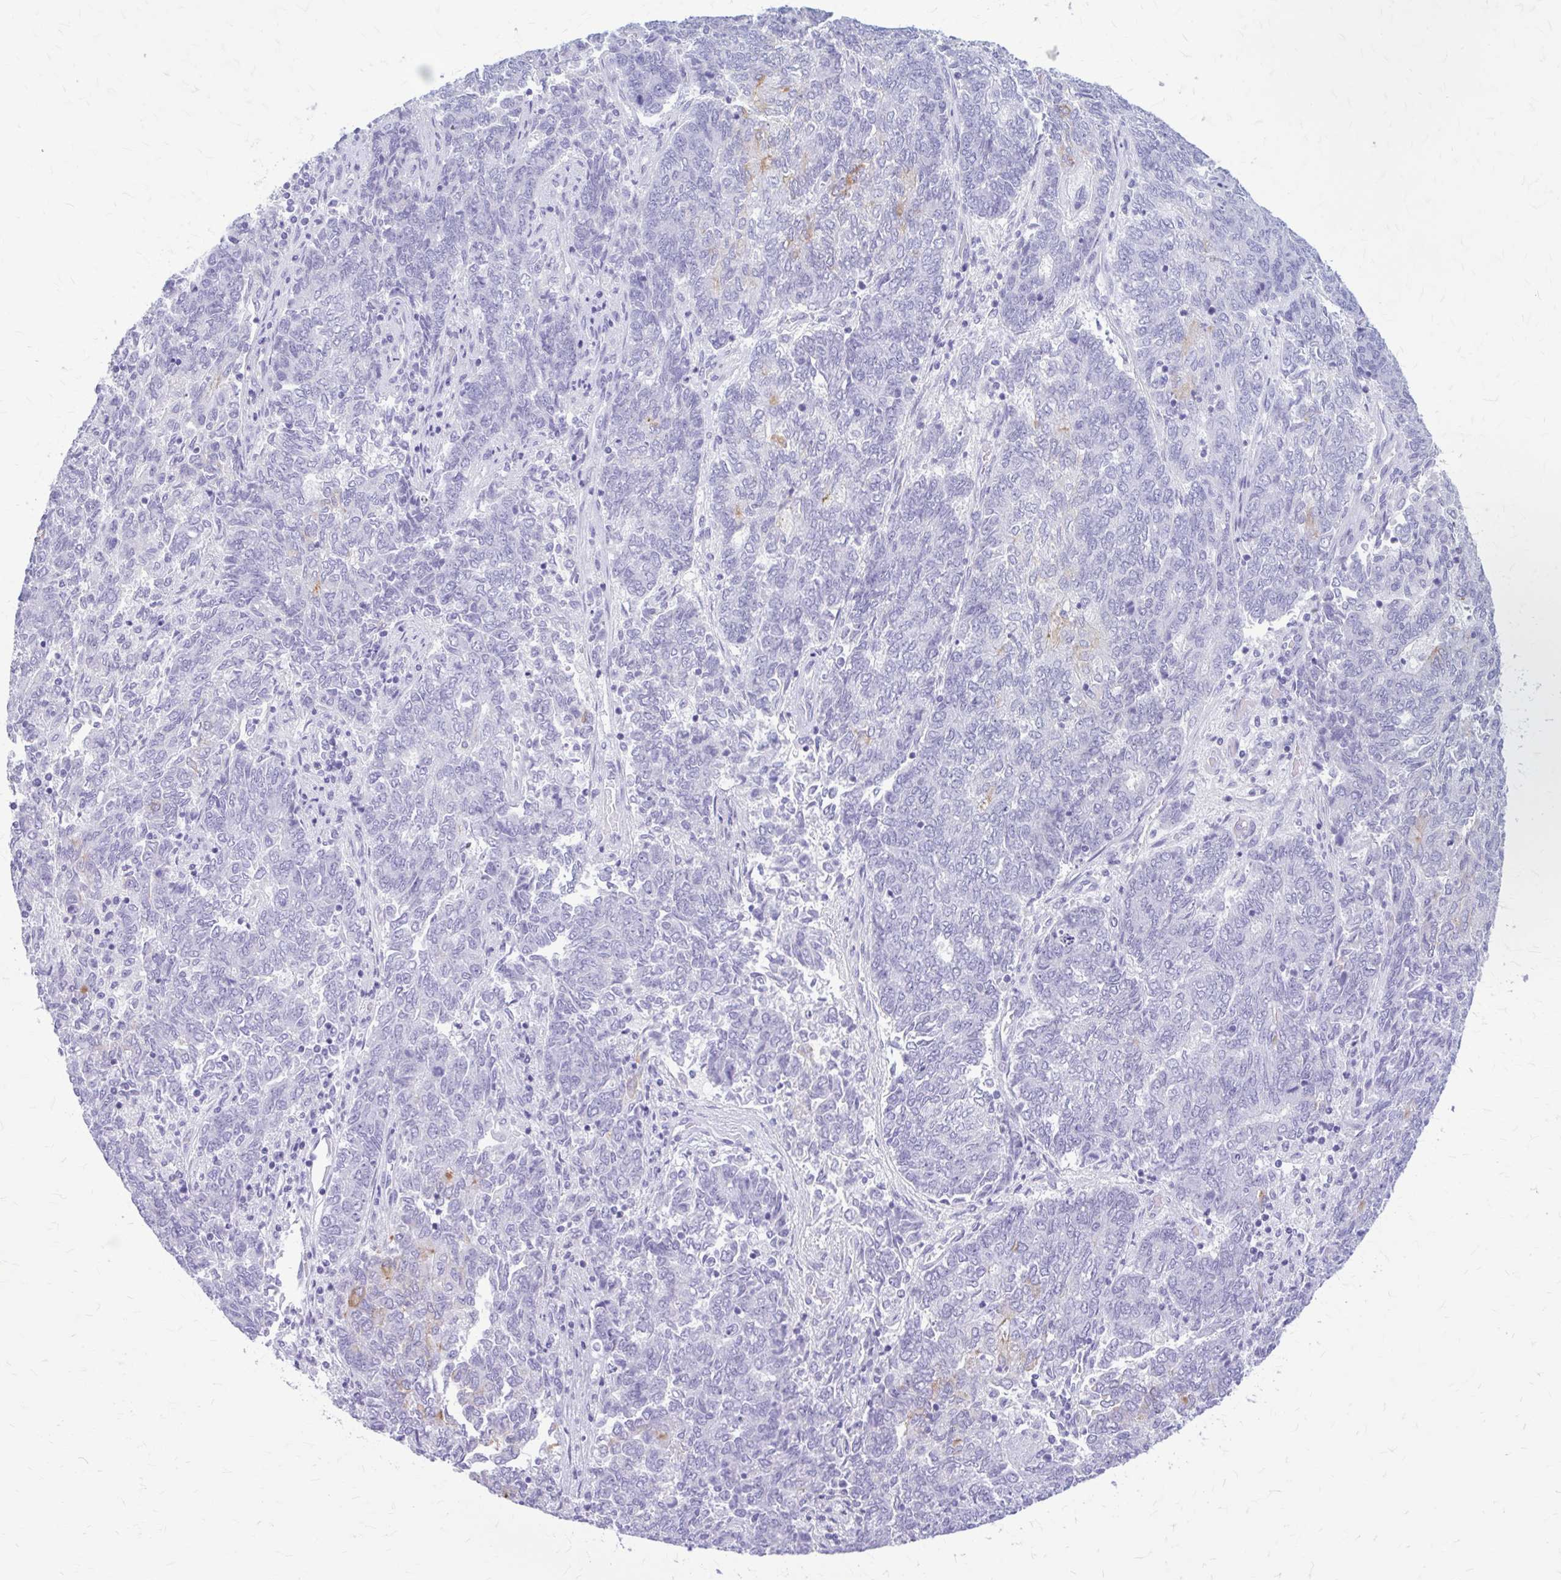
{"staining": {"intensity": "negative", "quantity": "none", "location": "none"}, "tissue": "endometrial cancer", "cell_type": "Tumor cells", "image_type": "cancer", "snomed": [{"axis": "morphology", "description": "Adenocarcinoma, NOS"}, {"axis": "topography", "description": "Endometrium"}], "caption": "Protein analysis of adenocarcinoma (endometrial) demonstrates no significant staining in tumor cells.", "gene": "KLHDC7A", "patient": {"sex": "female", "age": 80}}